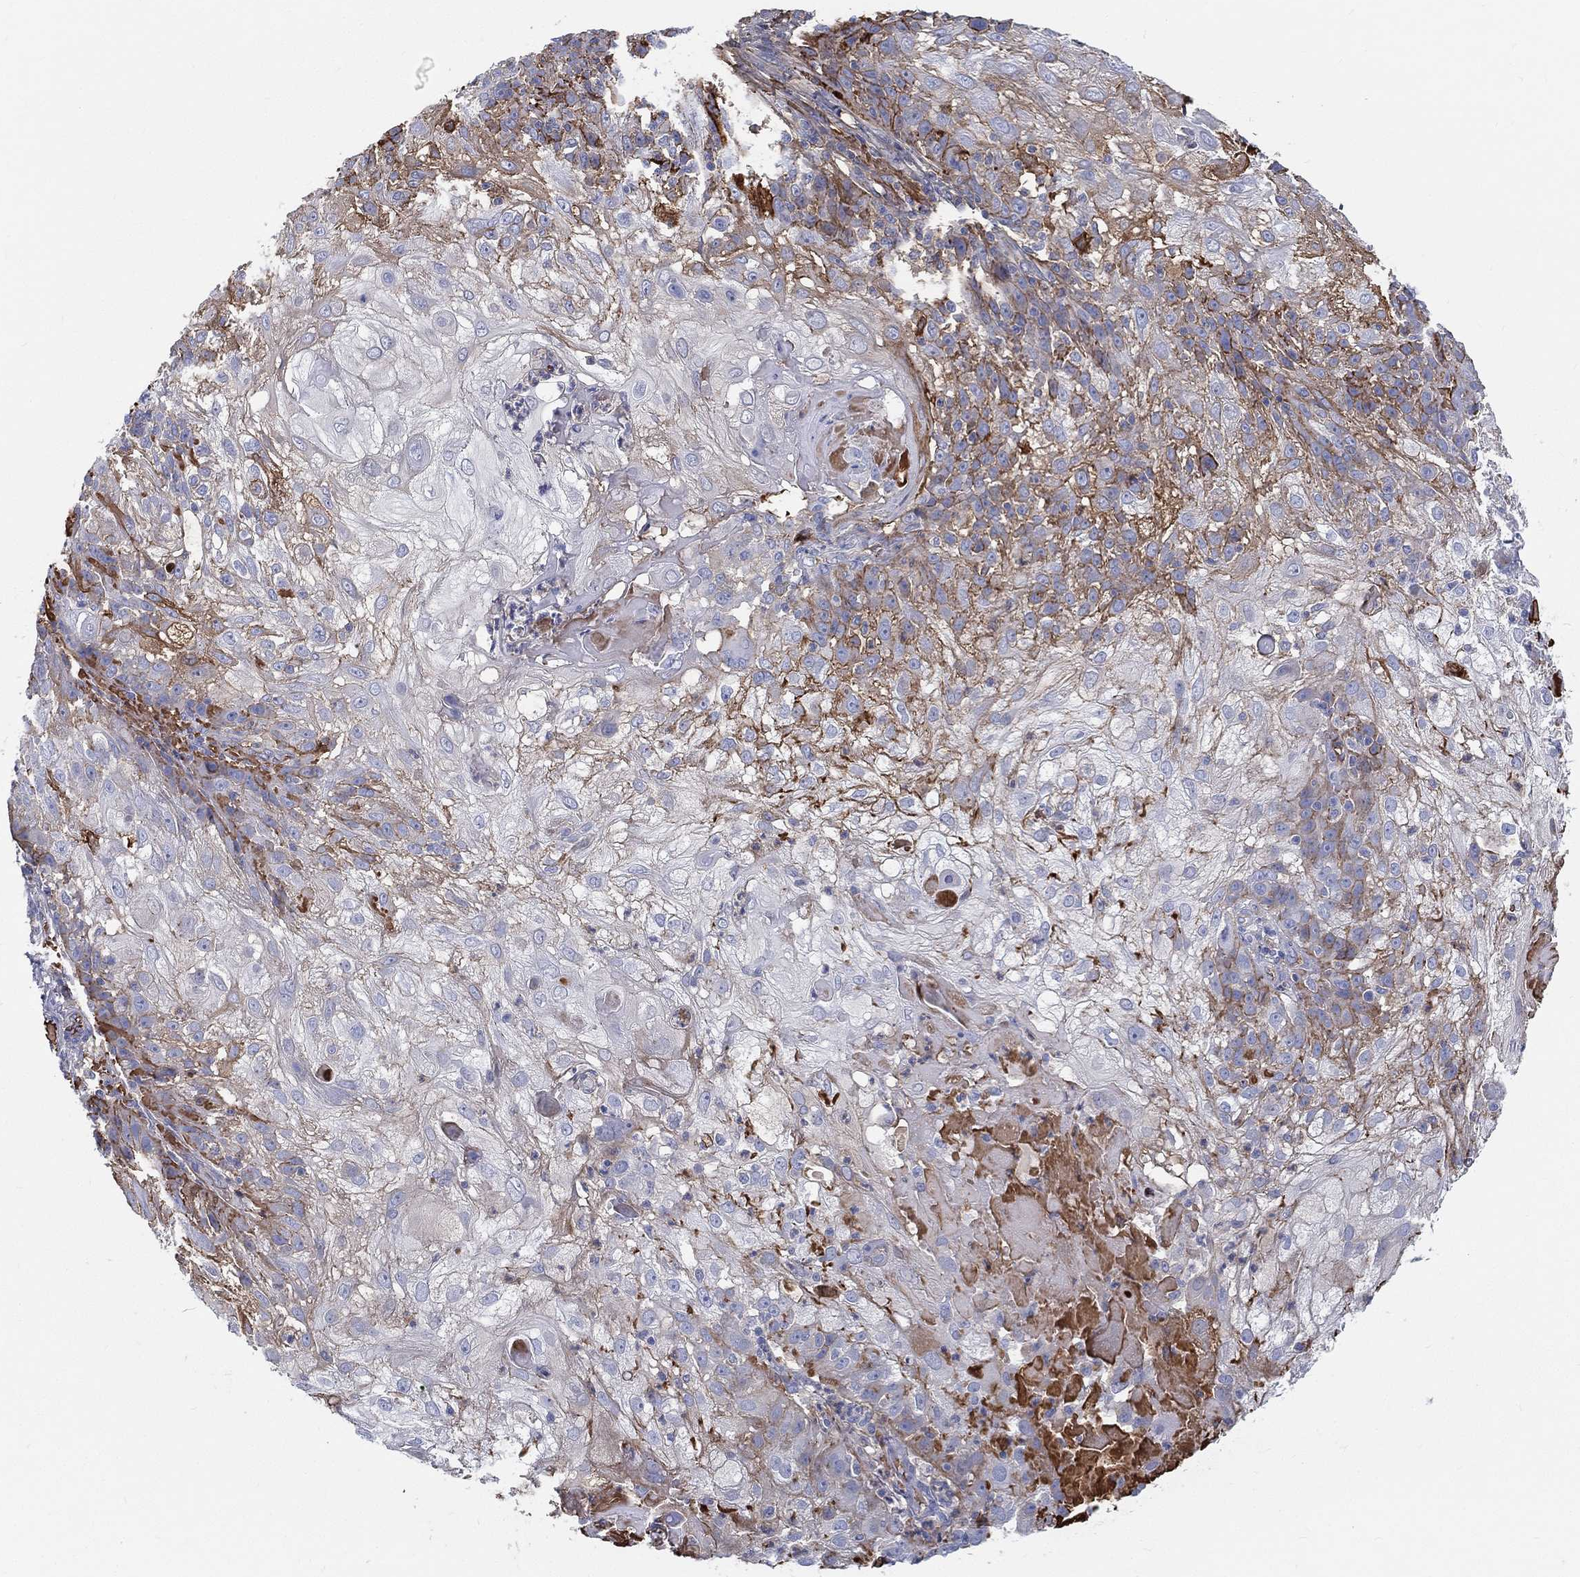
{"staining": {"intensity": "moderate", "quantity": "25%-75%", "location": "cytoplasmic/membranous"}, "tissue": "skin cancer", "cell_type": "Tumor cells", "image_type": "cancer", "snomed": [{"axis": "morphology", "description": "Normal tissue, NOS"}, {"axis": "morphology", "description": "Squamous cell carcinoma, NOS"}, {"axis": "topography", "description": "Skin"}], "caption": "Squamous cell carcinoma (skin) tissue demonstrates moderate cytoplasmic/membranous positivity in approximately 25%-75% of tumor cells (DAB IHC with brightfield microscopy, high magnification).", "gene": "IFNB1", "patient": {"sex": "female", "age": 83}}